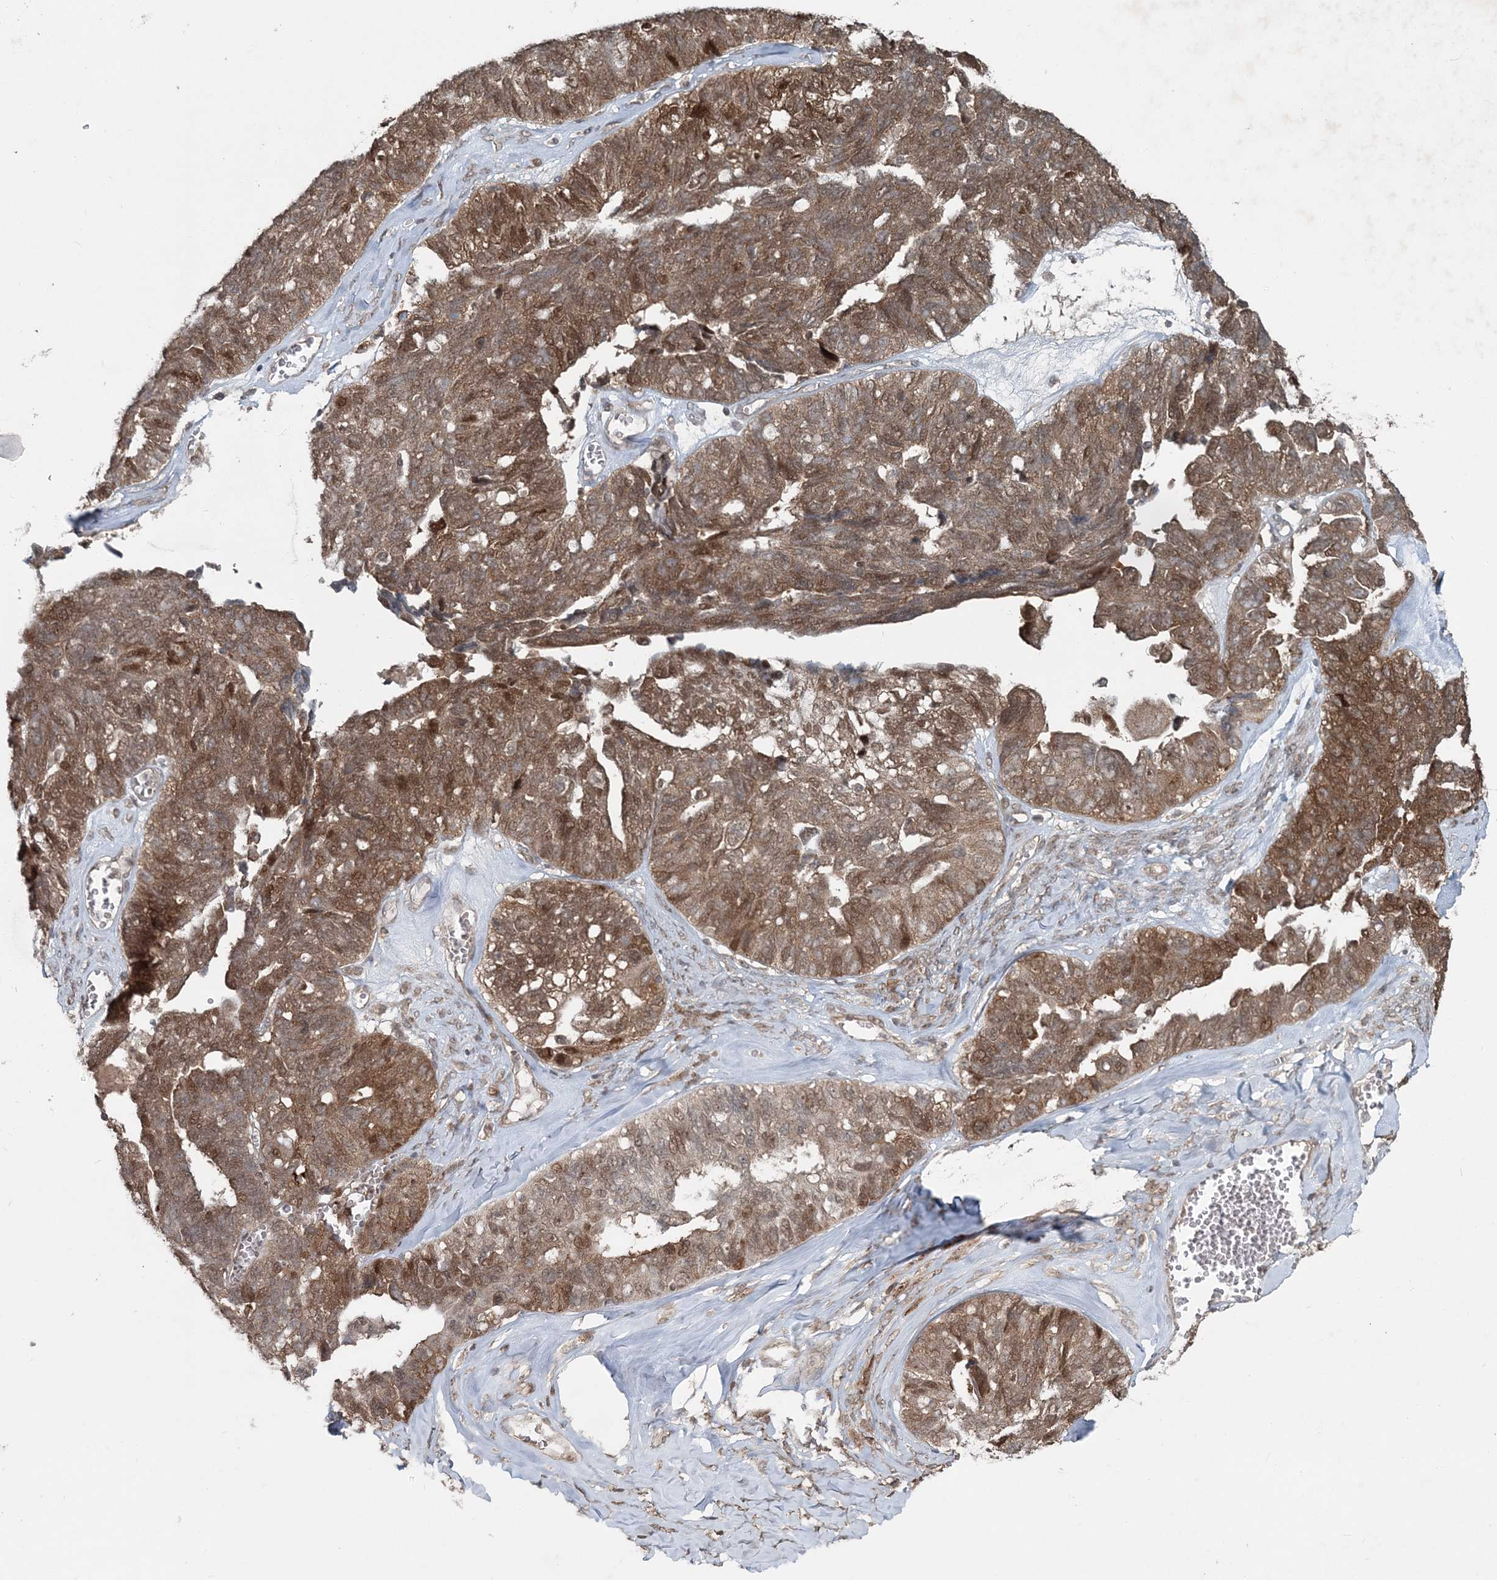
{"staining": {"intensity": "moderate", "quantity": ">75%", "location": "cytoplasmic/membranous,nuclear"}, "tissue": "ovarian cancer", "cell_type": "Tumor cells", "image_type": "cancer", "snomed": [{"axis": "morphology", "description": "Cystadenocarcinoma, serous, NOS"}, {"axis": "topography", "description": "Ovary"}], "caption": "Moderate cytoplasmic/membranous and nuclear protein staining is identified in about >75% of tumor cells in ovarian serous cystadenocarcinoma.", "gene": "FBXL17", "patient": {"sex": "female", "age": 79}}